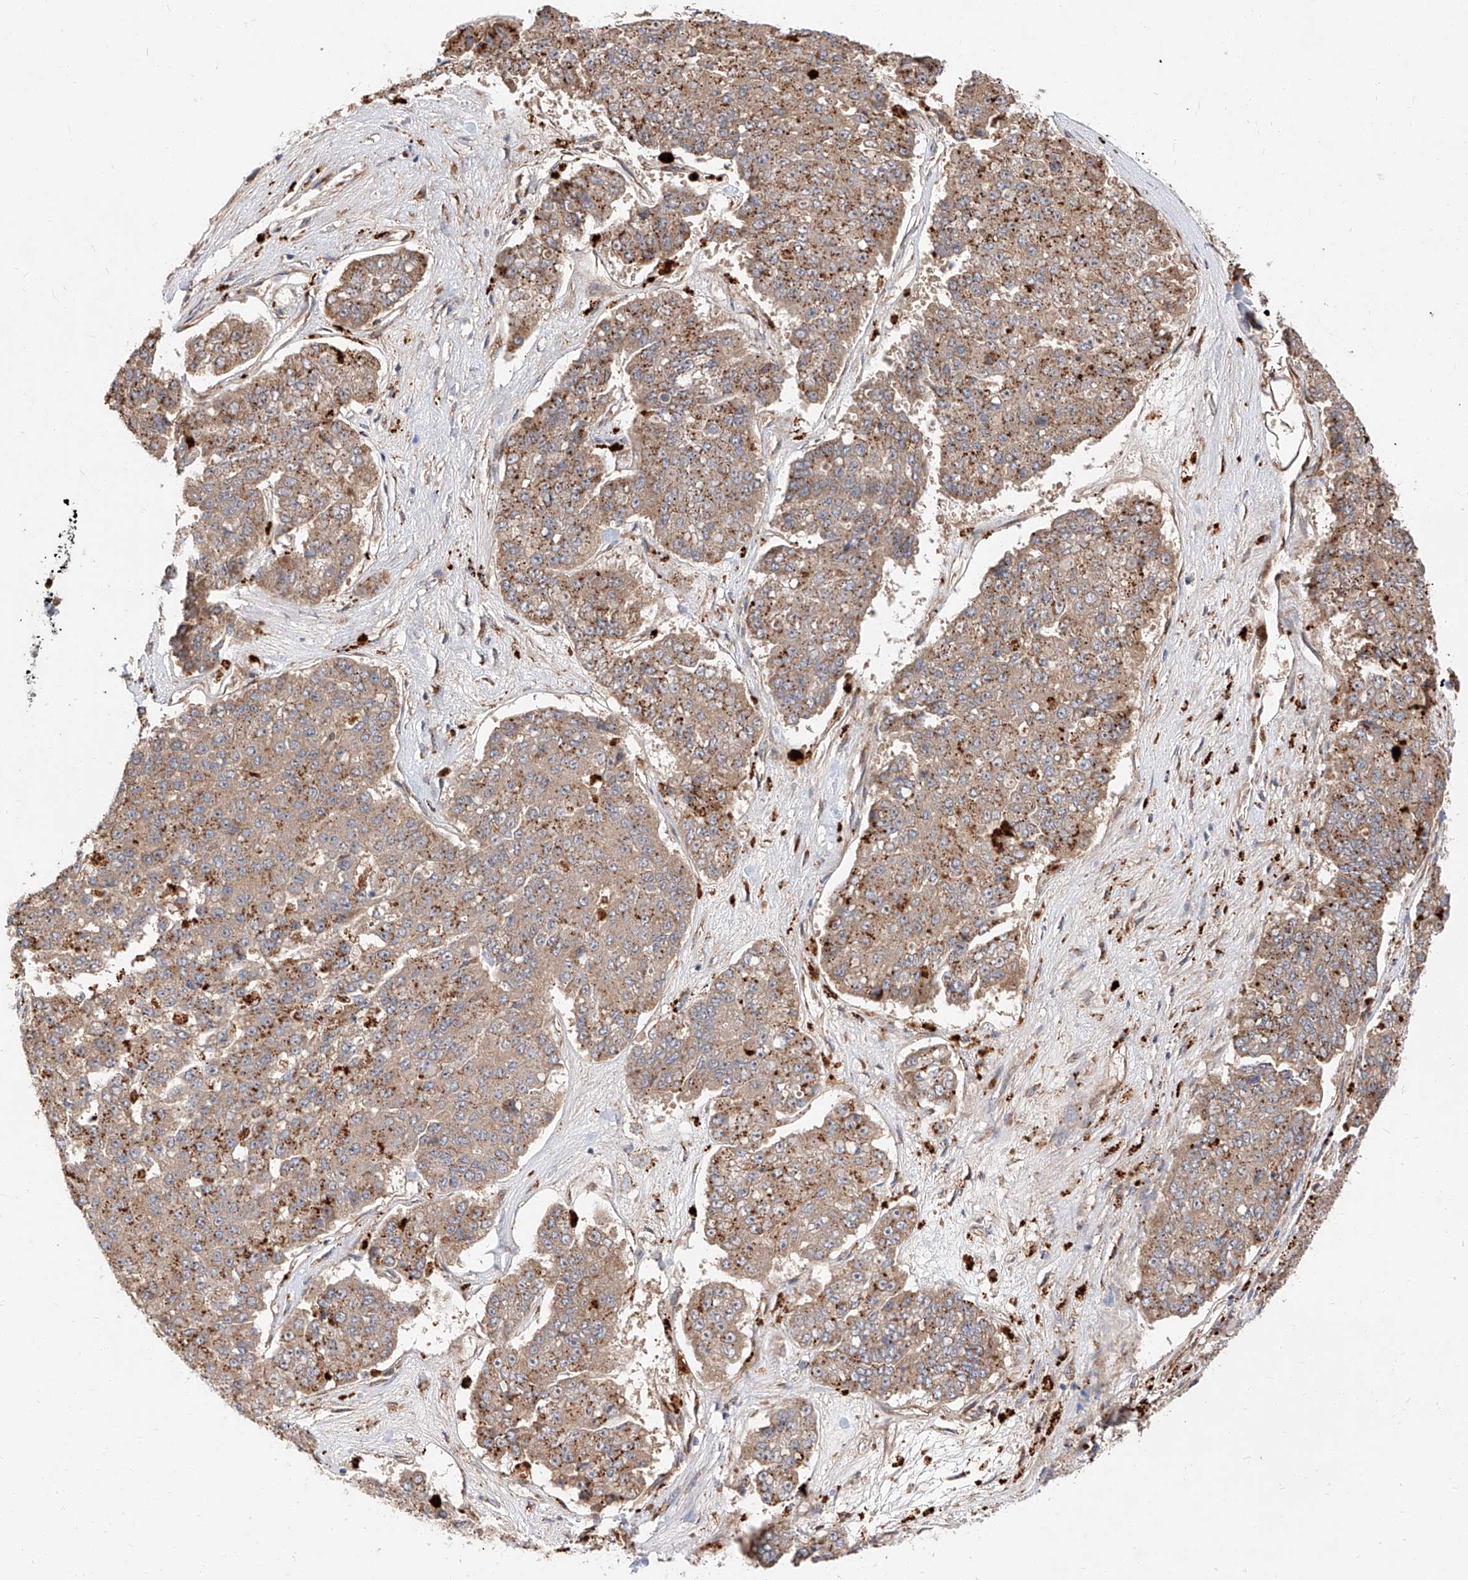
{"staining": {"intensity": "weak", "quantity": "25%-75%", "location": "cytoplasmic/membranous"}, "tissue": "pancreatic cancer", "cell_type": "Tumor cells", "image_type": "cancer", "snomed": [{"axis": "morphology", "description": "Adenocarcinoma, NOS"}, {"axis": "topography", "description": "Pancreas"}], "caption": "This is an image of immunohistochemistry staining of pancreatic adenocarcinoma, which shows weak staining in the cytoplasmic/membranous of tumor cells.", "gene": "DIRAS3", "patient": {"sex": "male", "age": 50}}